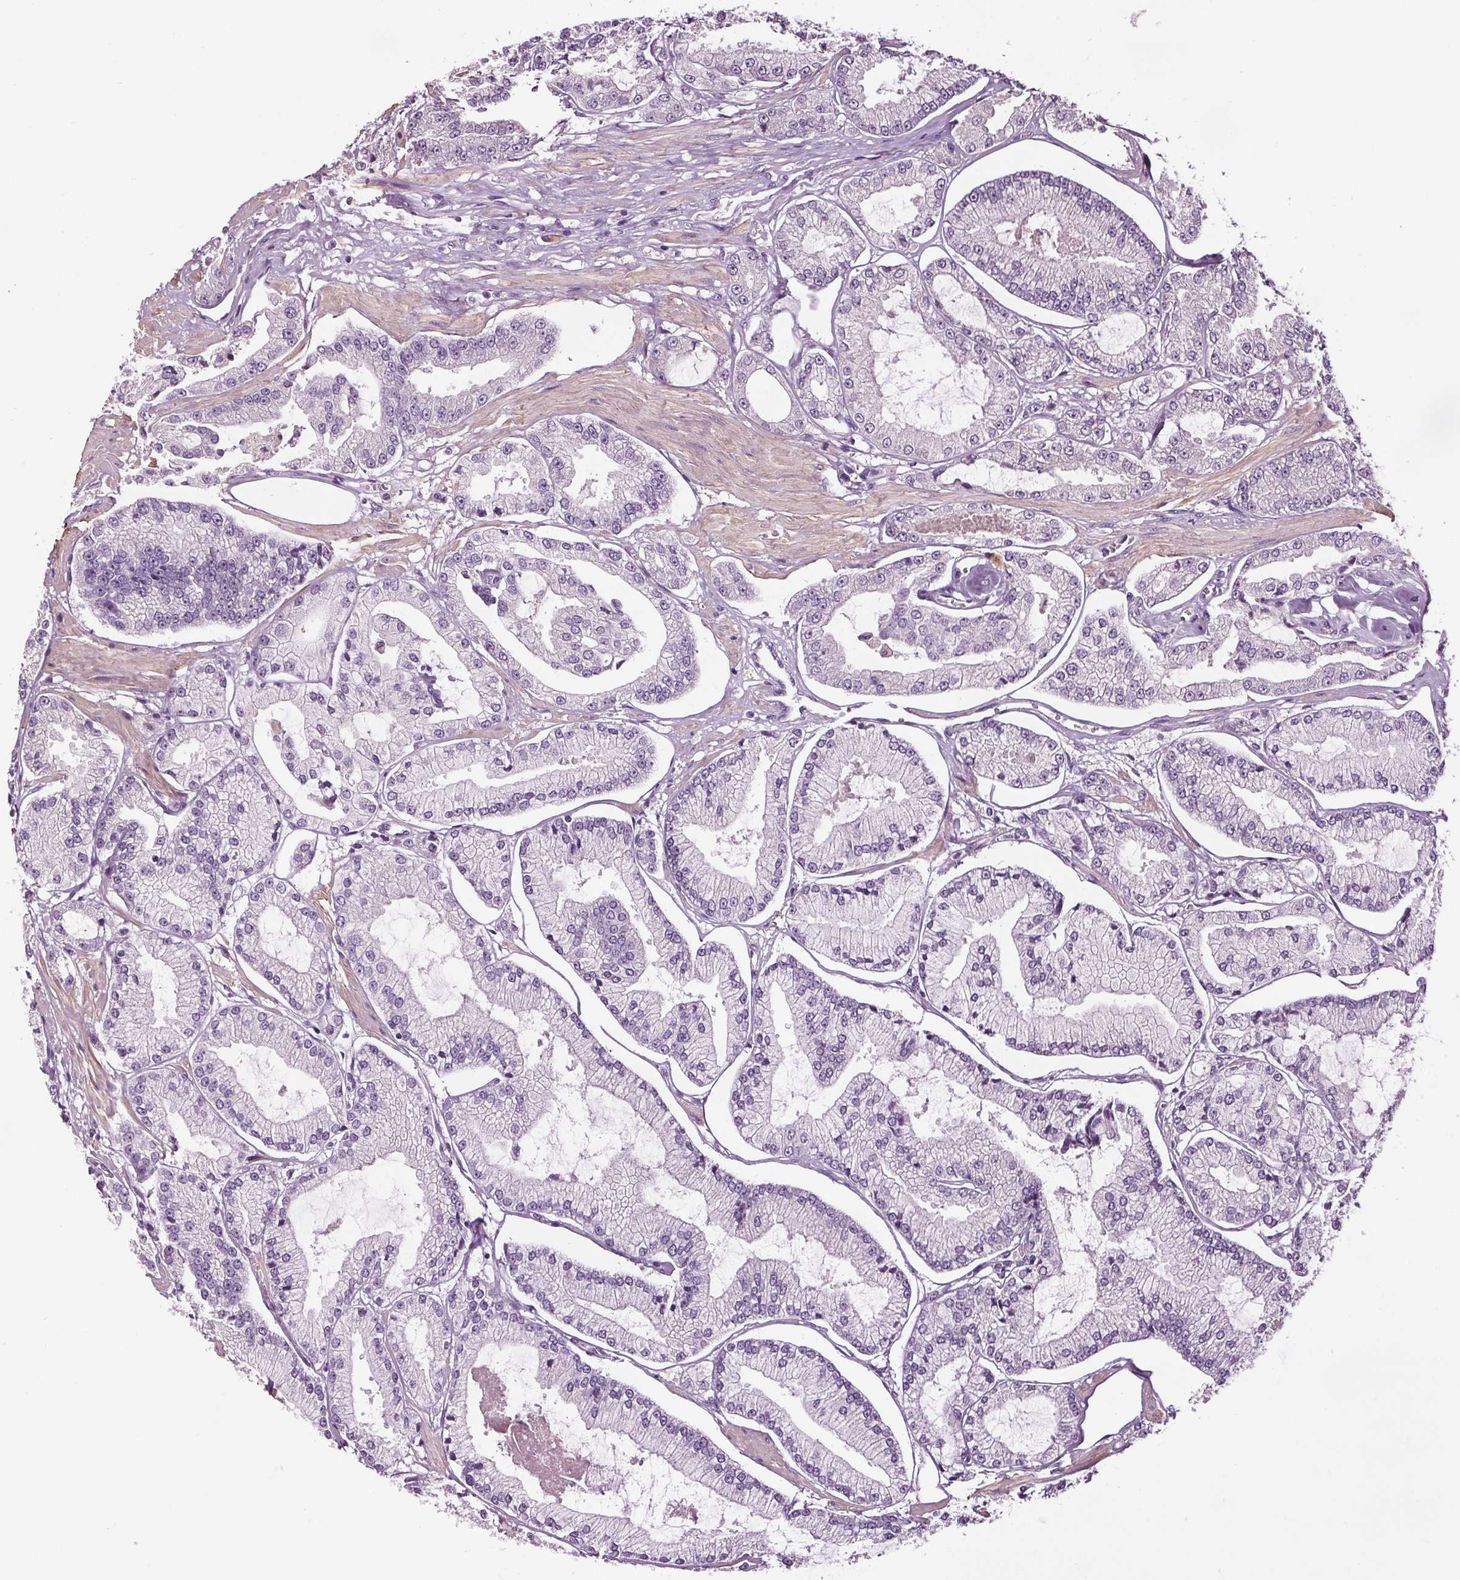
{"staining": {"intensity": "negative", "quantity": "none", "location": "none"}, "tissue": "prostate cancer", "cell_type": "Tumor cells", "image_type": "cancer", "snomed": [{"axis": "morphology", "description": "Adenocarcinoma, Low grade"}, {"axis": "topography", "description": "Prostate"}], "caption": "A high-resolution histopathology image shows IHC staining of prostate cancer, which shows no significant expression in tumor cells.", "gene": "RASA1", "patient": {"sex": "male", "age": 55}}